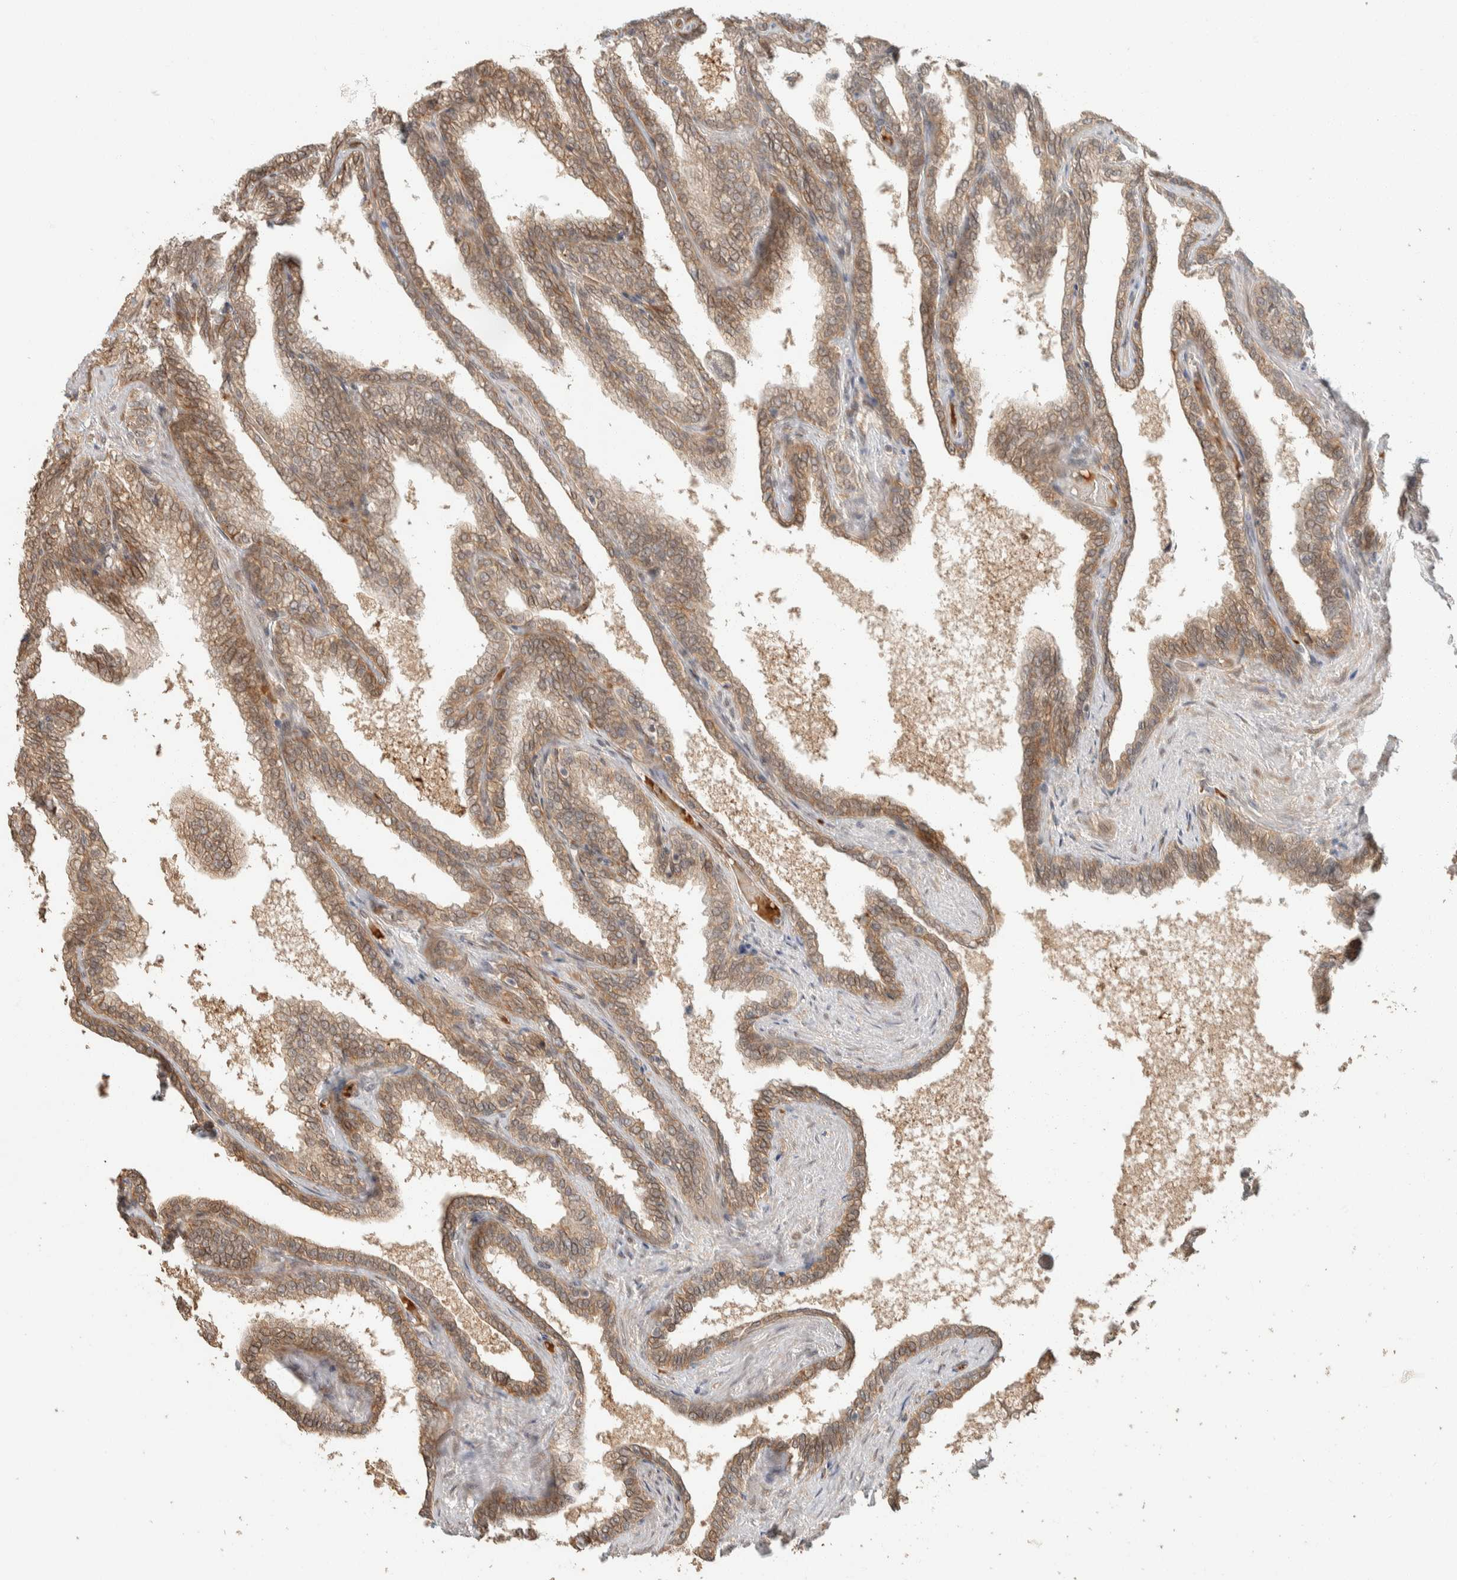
{"staining": {"intensity": "weak", "quantity": ">75%", "location": "cytoplasmic/membranous"}, "tissue": "seminal vesicle", "cell_type": "Glandular cells", "image_type": "normal", "snomed": [{"axis": "morphology", "description": "Normal tissue, NOS"}, {"axis": "topography", "description": "Seminal veicle"}], "caption": "Seminal vesicle stained for a protein (brown) demonstrates weak cytoplasmic/membranous positive positivity in about >75% of glandular cells.", "gene": "ZBTB2", "patient": {"sex": "male", "age": 46}}